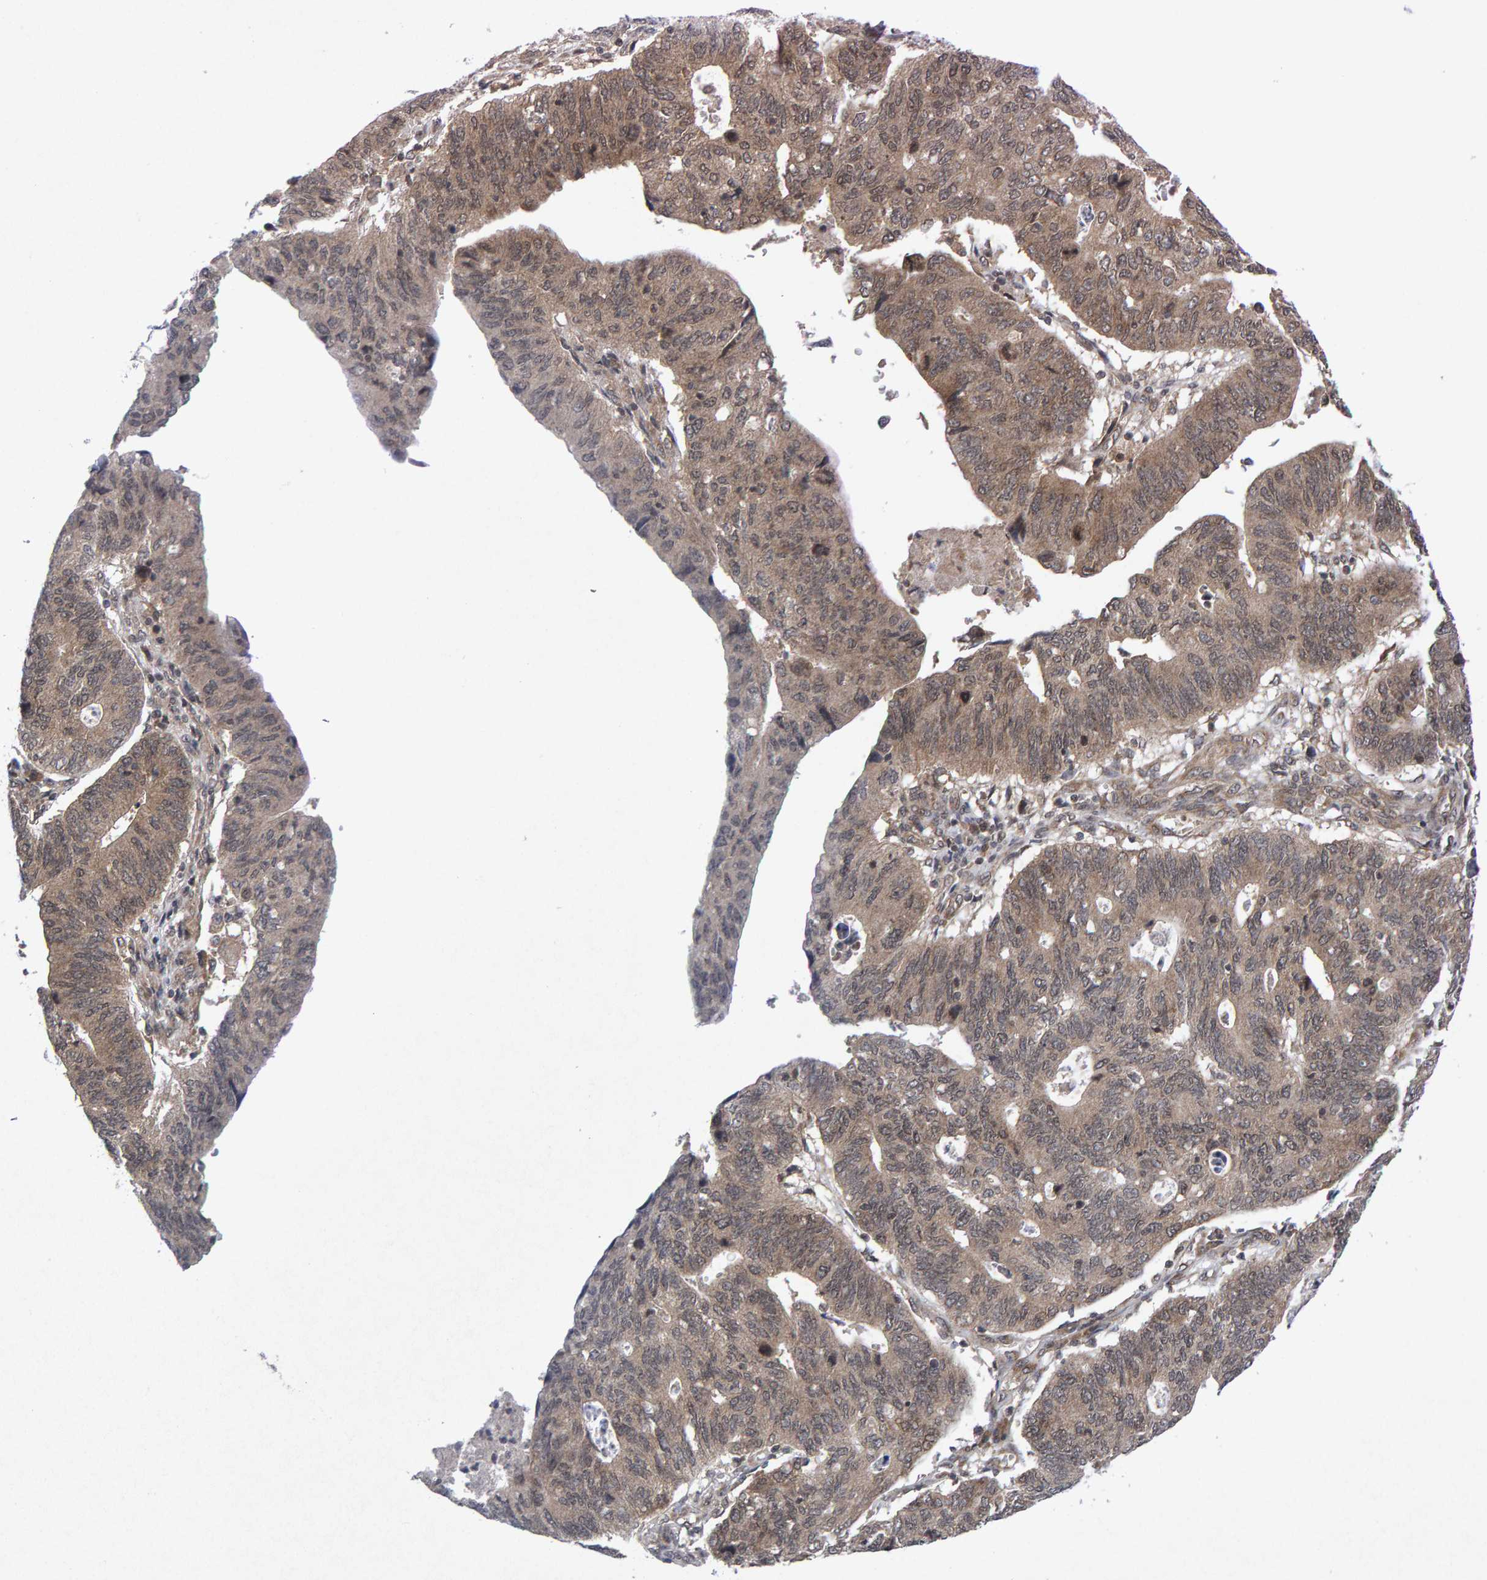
{"staining": {"intensity": "moderate", "quantity": ">75%", "location": "cytoplasmic/membranous"}, "tissue": "stomach cancer", "cell_type": "Tumor cells", "image_type": "cancer", "snomed": [{"axis": "morphology", "description": "Adenocarcinoma, NOS"}, {"axis": "topography", "description": "Stomach"}], "caption": "An image showing moderate cytoplasmic/membranous expression in approximately >75% of tumor cells in adenocarcinoma (stomach), as visualized by brown immunohistochemical staining.", "gene": "CDH2", "patient": {"sex": "male", "age": 59}}